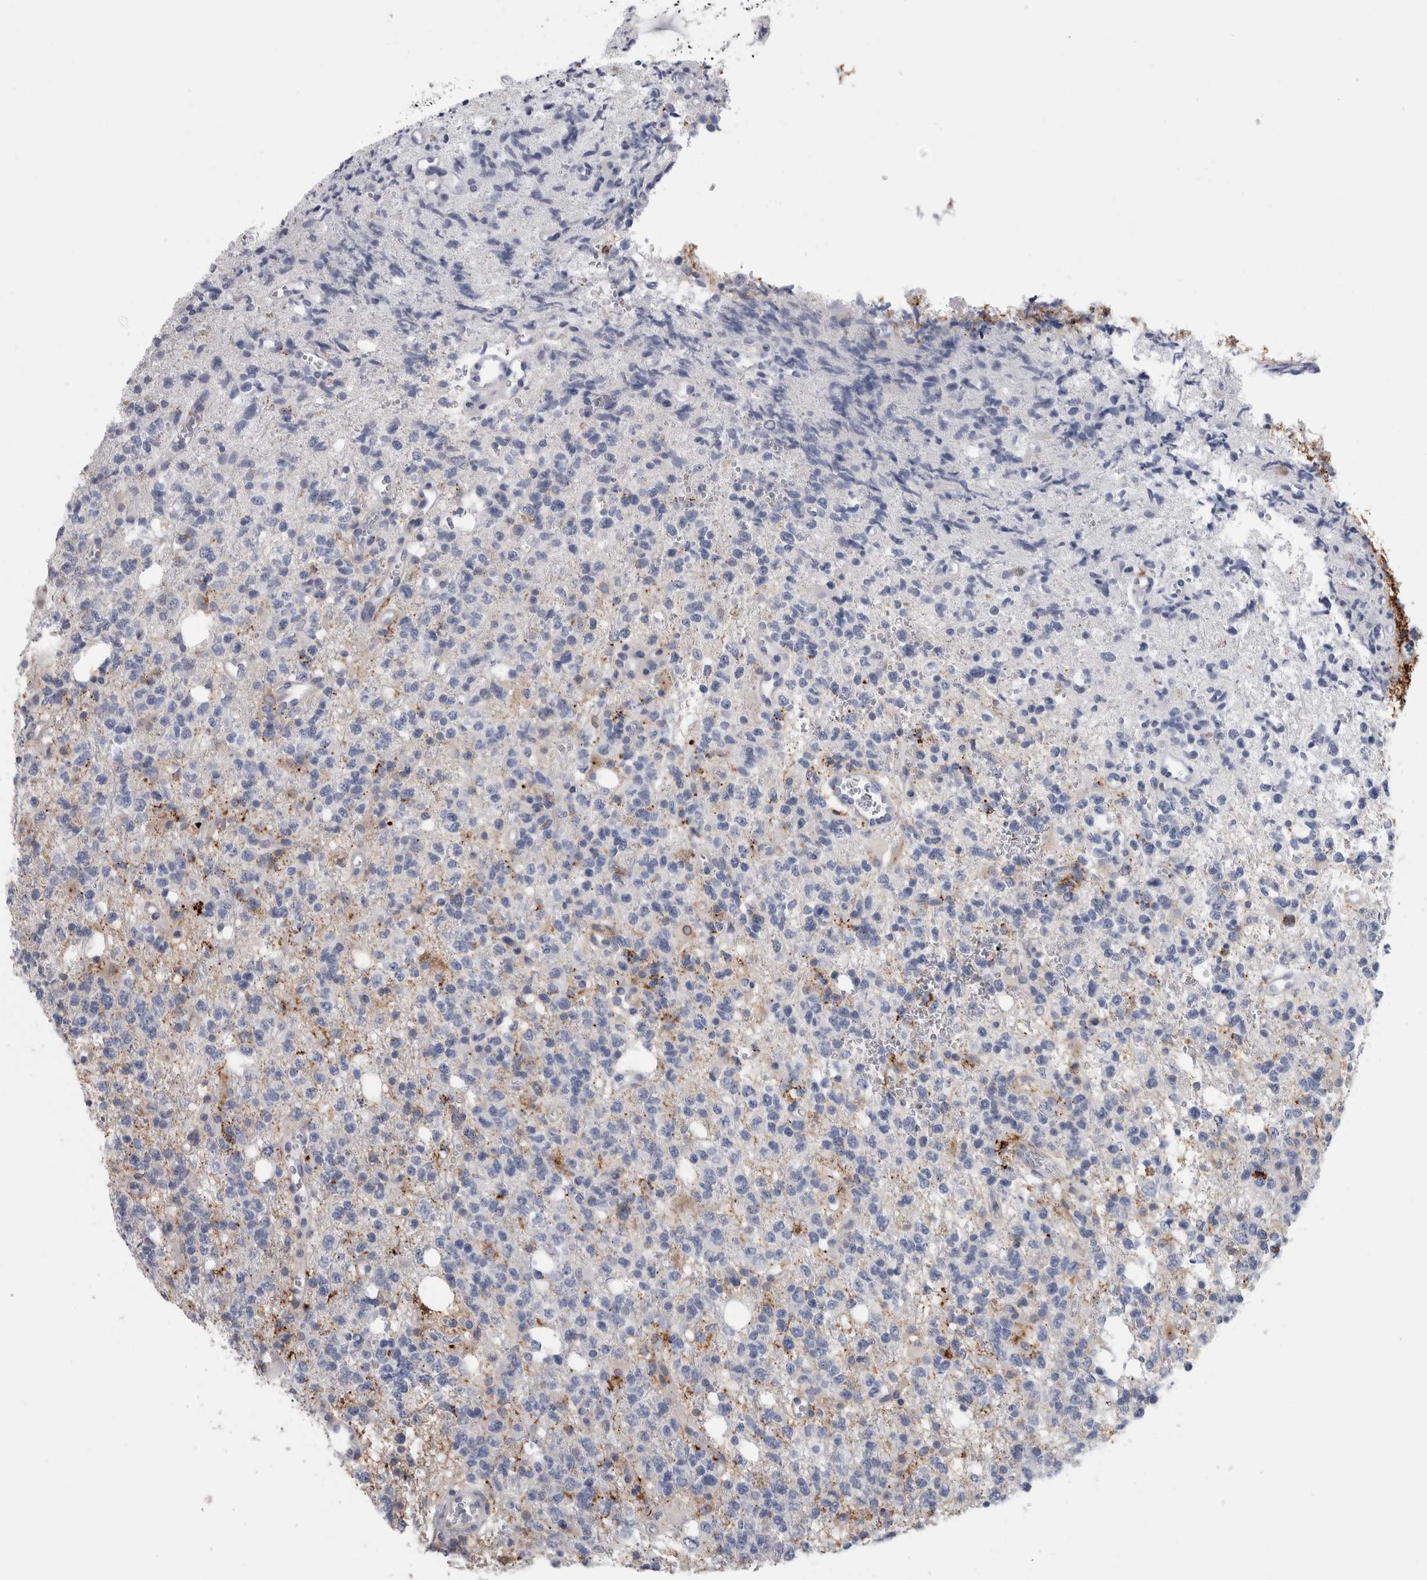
{"staining": {"intensity": "negative", "quantity": "none", "location": "none"}, "tissue": "glioma", "cell_type": "Tumor cells", "image_type": "cancer", "snomed": [{"axis": "morphology", "description": "Glioma, malignant, High grade"}, {"axis": "topography", "description": "Brain"}], "caption": "Immunohistochemistry histopathology image of human glioma stained for a protein (brown), which shows no staining in tumor cells. Brightfield microscopy of immunohistochemistry stained with DAB (brown) and hematoxylin (blue), captured at high magnification.", "gene": "DNAJC24", "patient": {"sex": "female", "age": 62}}